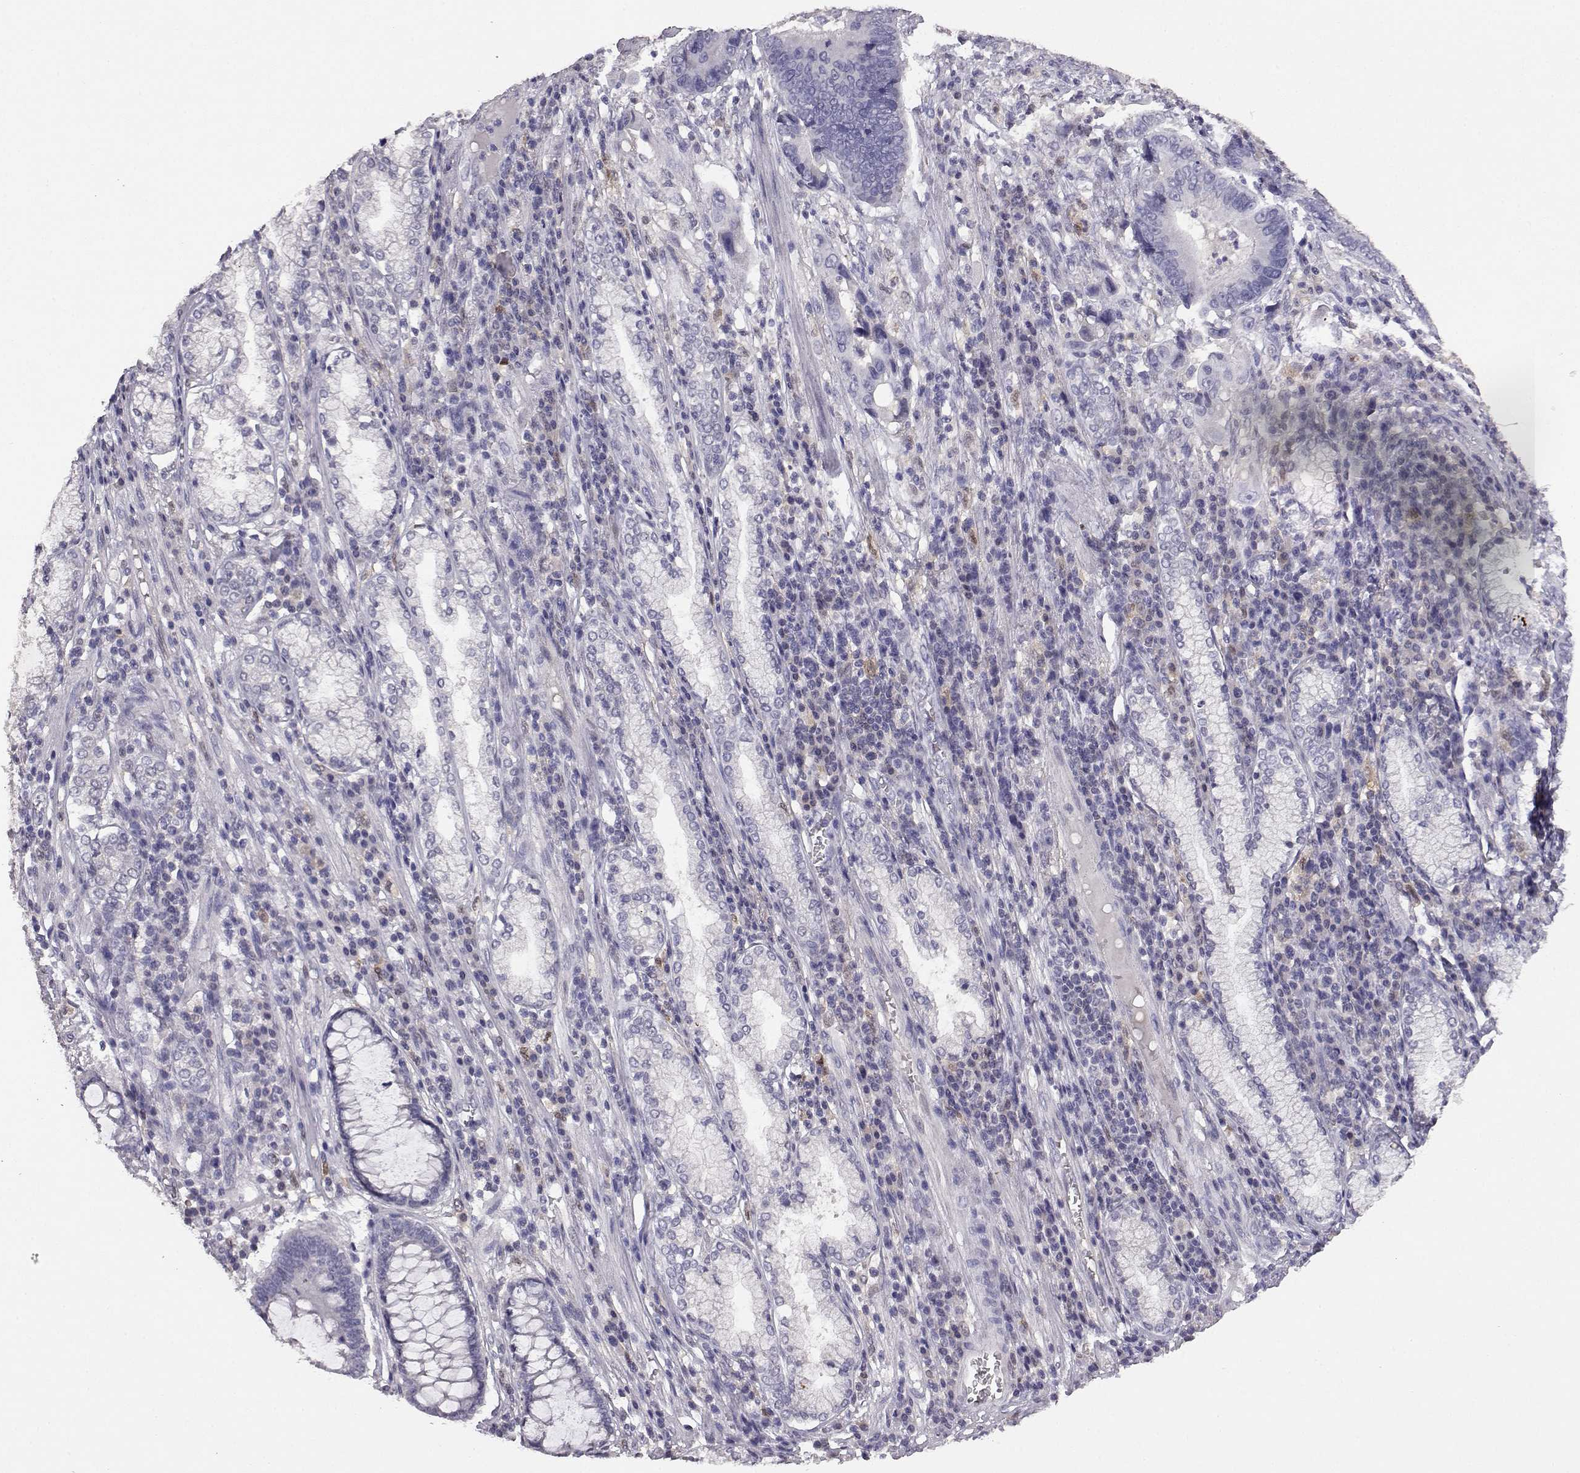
{"staining": {"intensity": "negative", "quantity": "none", "location": "none"}, "tissue": "stomach cancer", "cell_type": "Tumor cells", "image_type": "cancer", "snomed": [{"axis": "morphology", "description": "Adenocarcinoma, NOS"}, {"axis": "topography", "description": "Stomach"}], "caption": "DAB (3,3'-diaminobenzidine) immunohistochemical staining of human stomach cancer exhibits no significant staining in tumor cells. (Brightfield microscopy of DAB immunohistochemistry at high magnification).", "gene": "AKR1B1", "patient": {"sex": "male", "age": 84}}